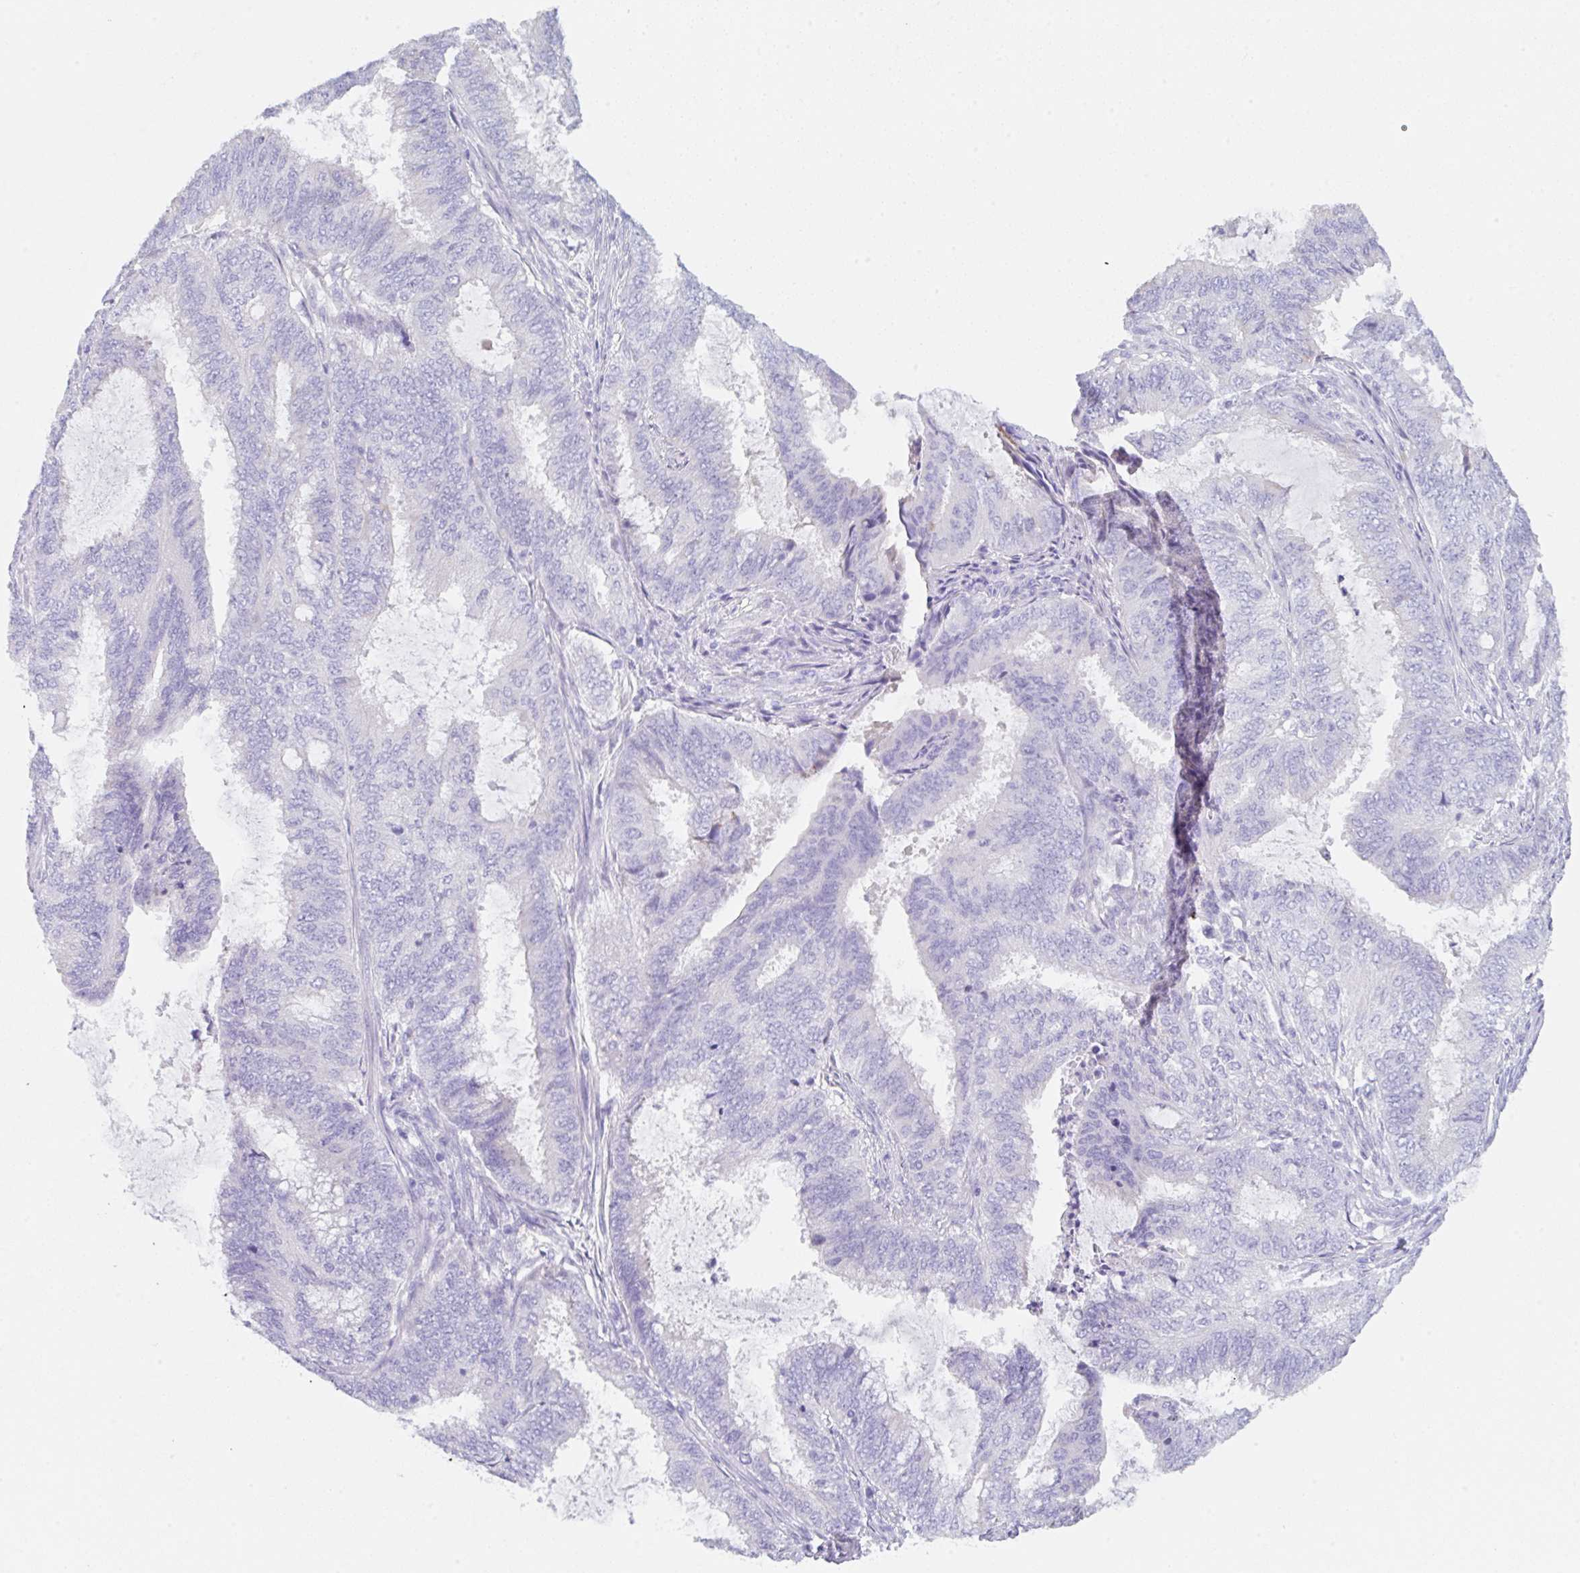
{"staining": {"intensity": "negative", "quantity": "none", "location": "none"}, "tissue": "endometrial cancer", "cell_type": "Tumor cells", "image_type": "cancer", "snomed": [{"axis": "morphology", "description": "Adenocarcinoma, NOS"}, {"axis": "topography", "description": "Endometrium"}], "caption": "The immunohistochemistry (IHC) histopathology image has no significant expression in tumor cells of endometrial adenocarcinoma tissue. (Immunohistochemistry, brightfield microscopy, high magnification).", "gene": "KLK8", "patient": {"sex": "female", "age": 51}}